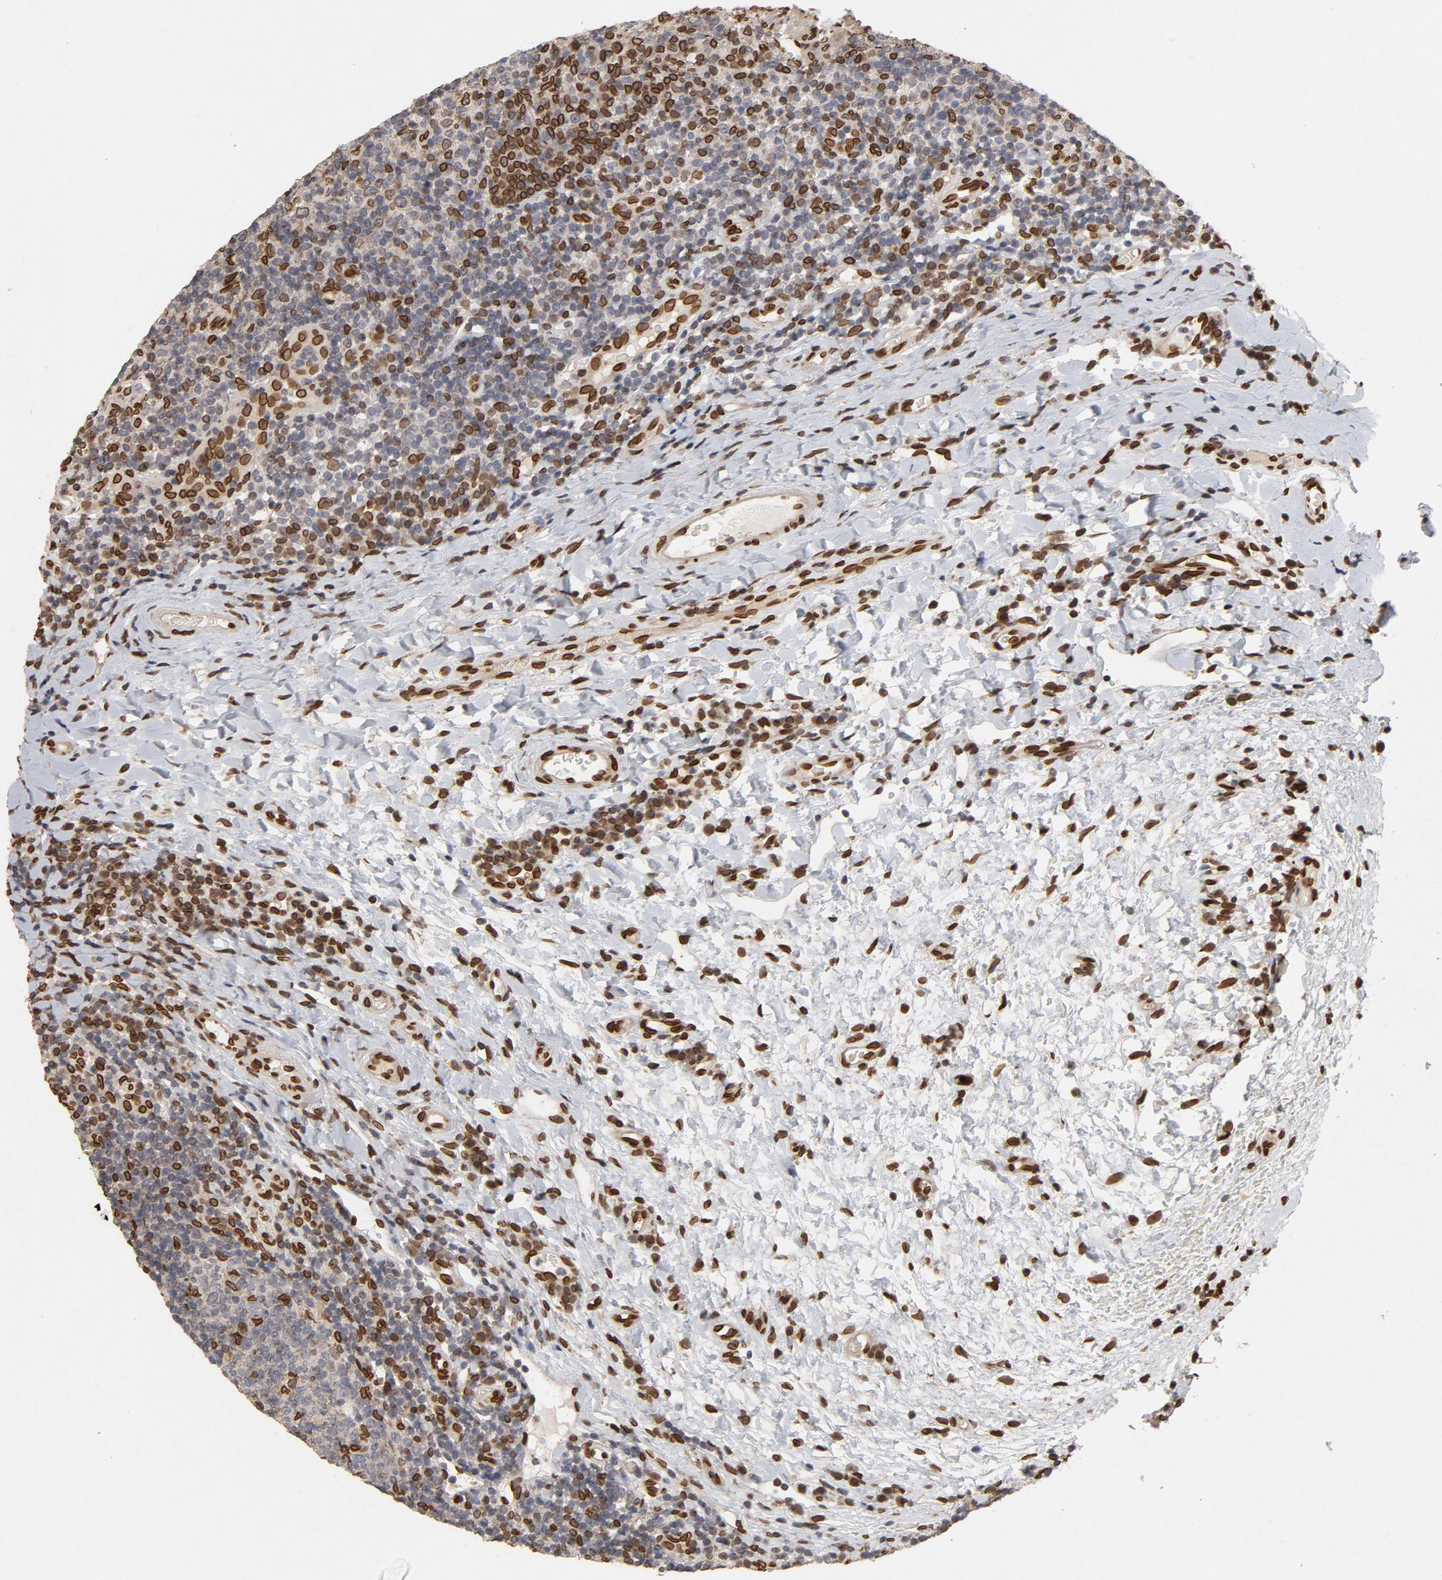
{"staining": {"intensity": "strong", "quantity": ">75%", "location": "cytoplasmic/membranous,nuclear"}, "tissue": "tonsil", "cell_type": "Germinal center cells", "image_type": "normal", "snomed": [{"axis": "morphology", "description": "Normal tissue, NOS"}, {"axis": "topography", "description": "Tonsil"}], "caption": "Protein analysis of normal tonsil reveals strong cytoplasmic/membranous,nuclear positivity in approximately >75% of germinal center cells. (DAB IHC with brightfield microscopy, high magnification).", "gene": "LMNA", "patient": {"sex": "male", "age": 17}}